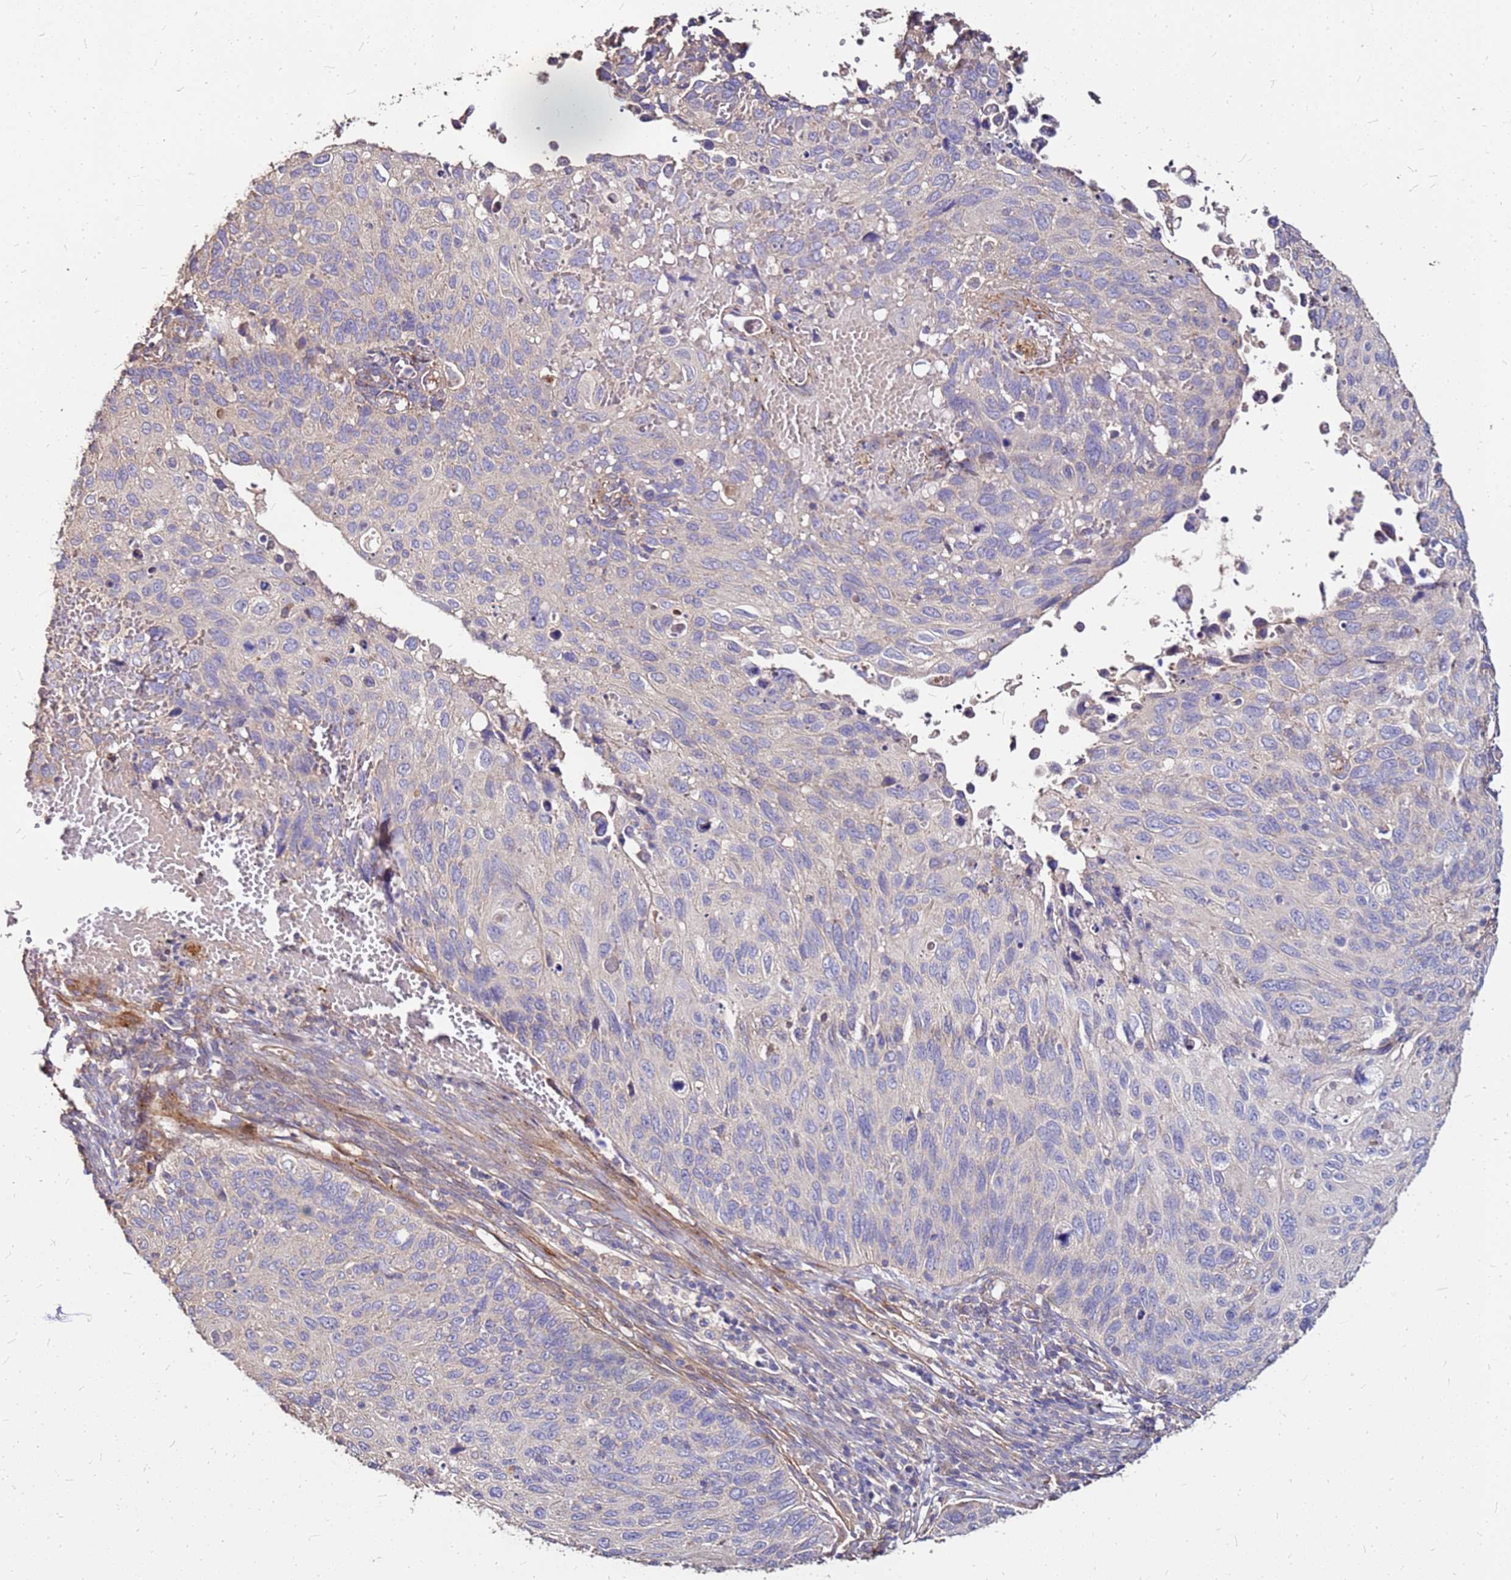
{"staining": {"intensity": "negative", "quantity": "none", "location": "none"}, "tissue": "cervical cancer", "cell_type": "Tumor cells", "image_type": "cancer", "snomed": [{"axis": "morphology", "description": "Squamous cell carcinoma, NOS"}, {"axis": "topography", "description": "Cervix"}], "caption": "Cervical cancer (squamous cell carcinoma) stained for a protein using immunohistochemistry (IHC) demonstrates no positivity tumor cells.", "gene": "EXD3", "patient": {"sex": "female", "age": 70}}